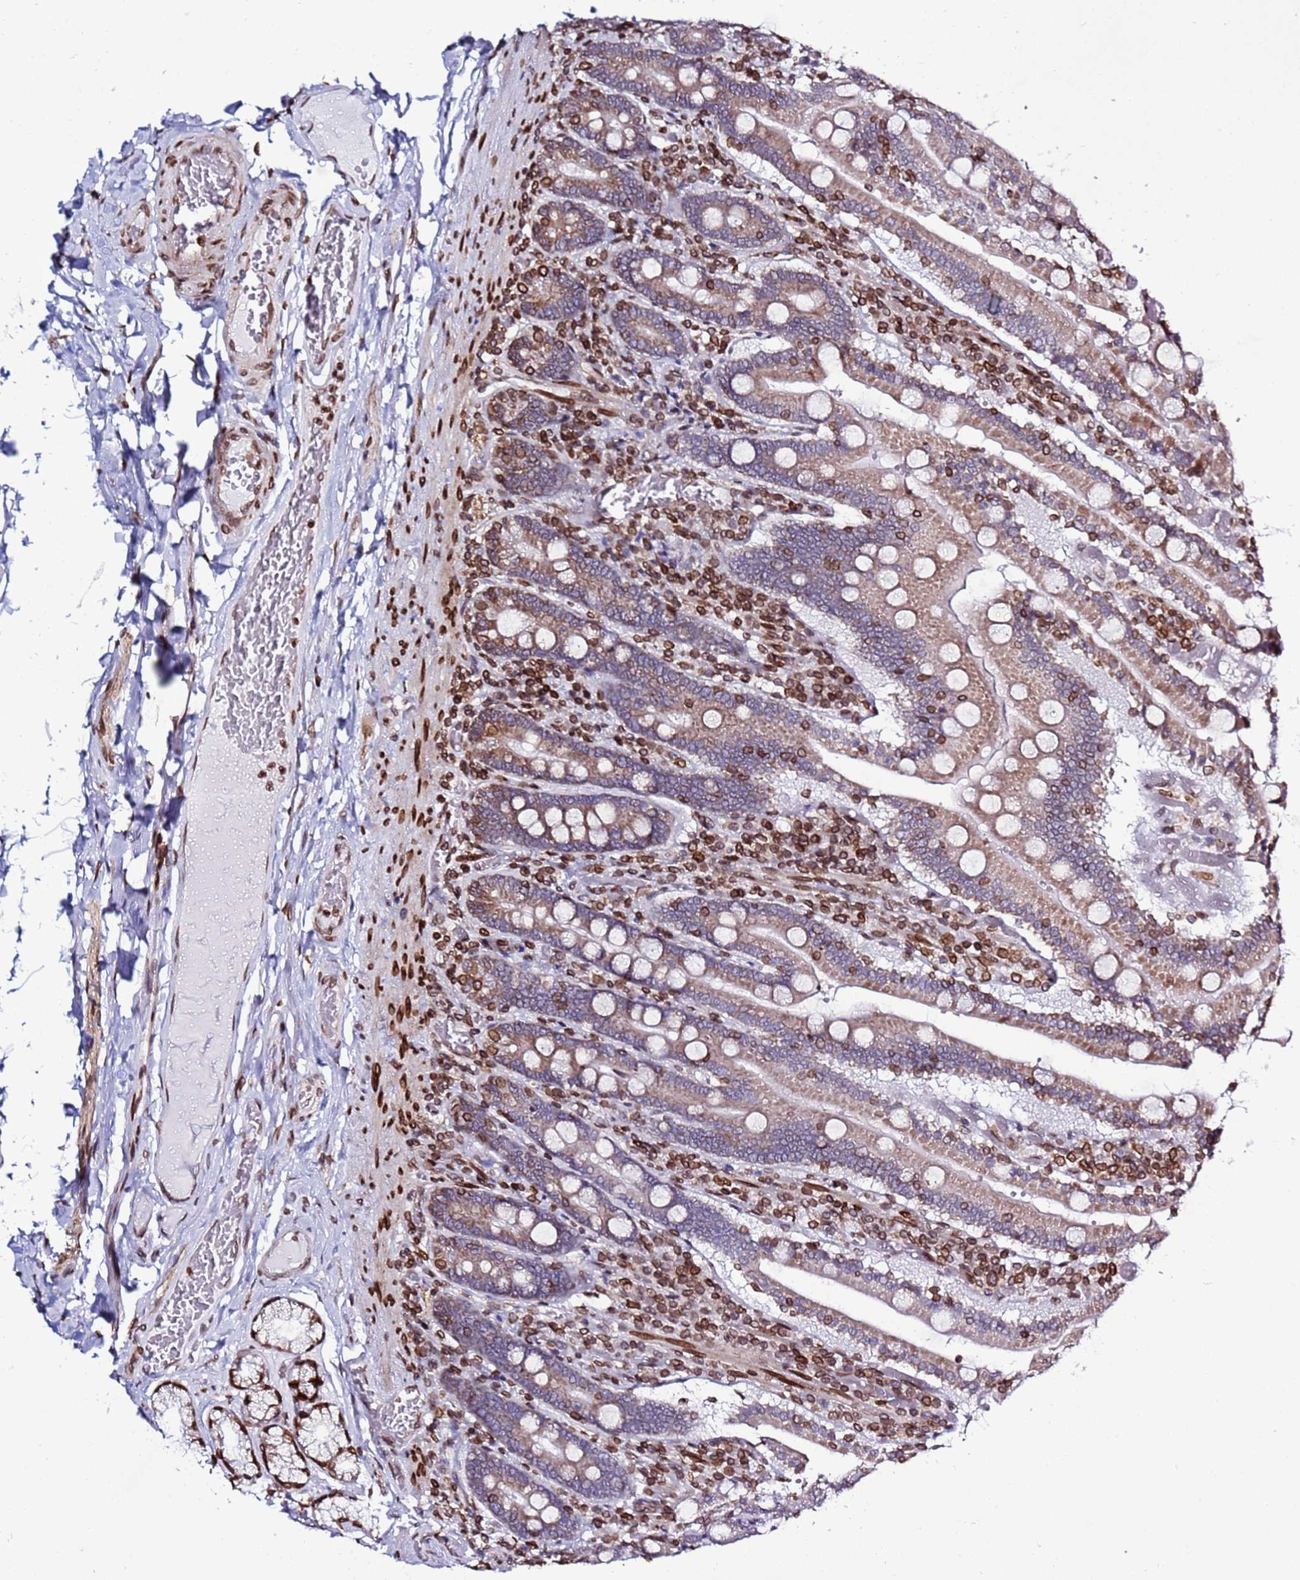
{"staining": {"intensity": "moderate", "quantity": ">75%", "location": "cytoplasmic/membranous"}, "tissue": "duodenum", "cell_type": "Glandular cells", "image_type": "normal", "snomed": [{"axis": "morphology", "description": "Normal tissue, NOS"}, {"axis": "topography", "description": "Duodenum"}], "caption": "Protein staining of normal duodenum shows moderate cytoplasmic/membranous staining in approximately >75% of glandular cells. (DAB IHC with brightfield microscopy, high magnification).", "gene": "TOR1AIP1", "patient": {"sex": "female", "age": 62}}